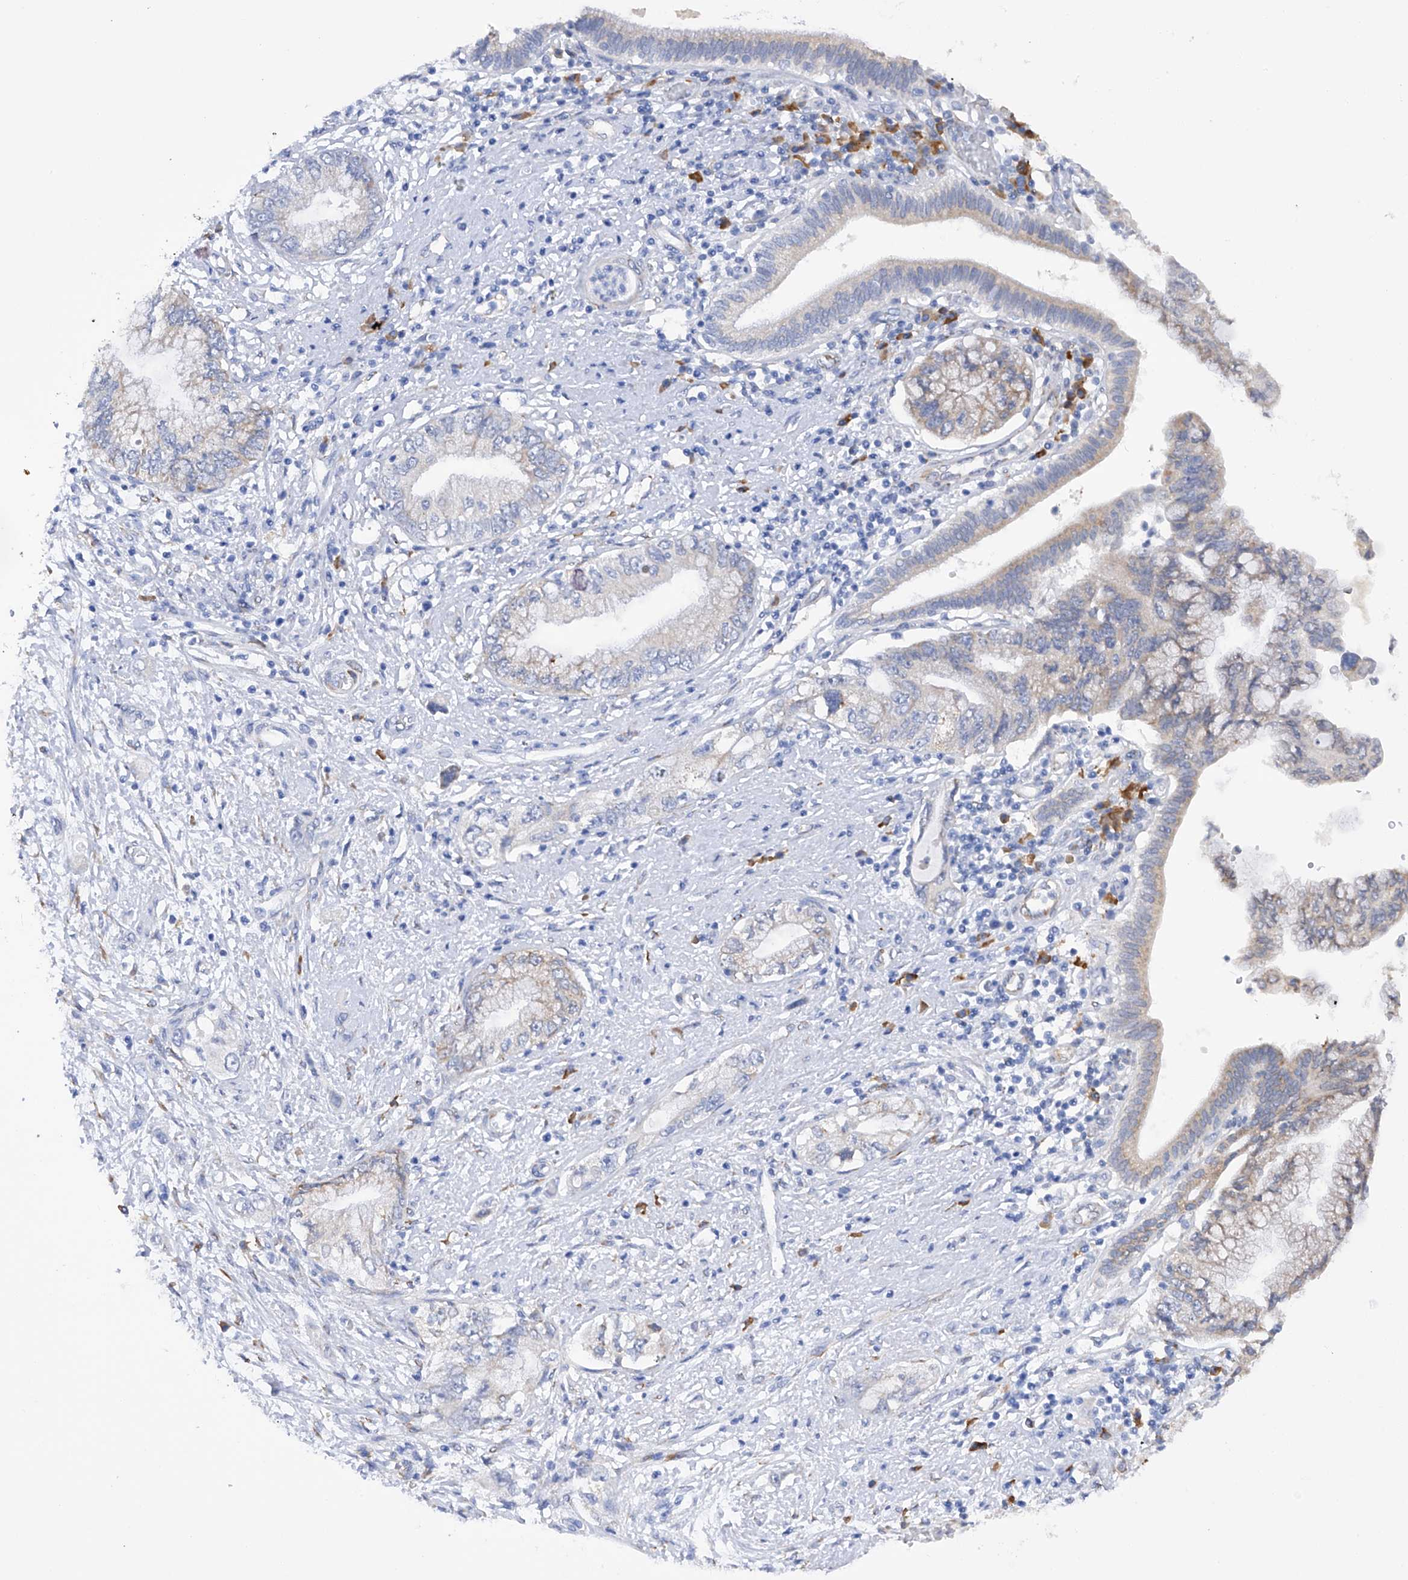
{"staining": {"intensity": "weak", "quantity": "25%-75%", "location": "cytoplasmic/membranous"}, "tissue": "pancreatic cancer", "cell_type": "Tumor cells", "image_type": "cancer", "snomed": [{"axis": "morphology", "description": "Adenocarcinoma, NOS"}, {"axis": "topography", "description": "Pancreas"}], "caption": "The image reveals a brown stain indicating the presence of a protein in the cytoplasmic/membranous of tumor cells in pancreatic cancer.", "gene": "PDIA5", "patient": {"sex": "female", "age": 73}}